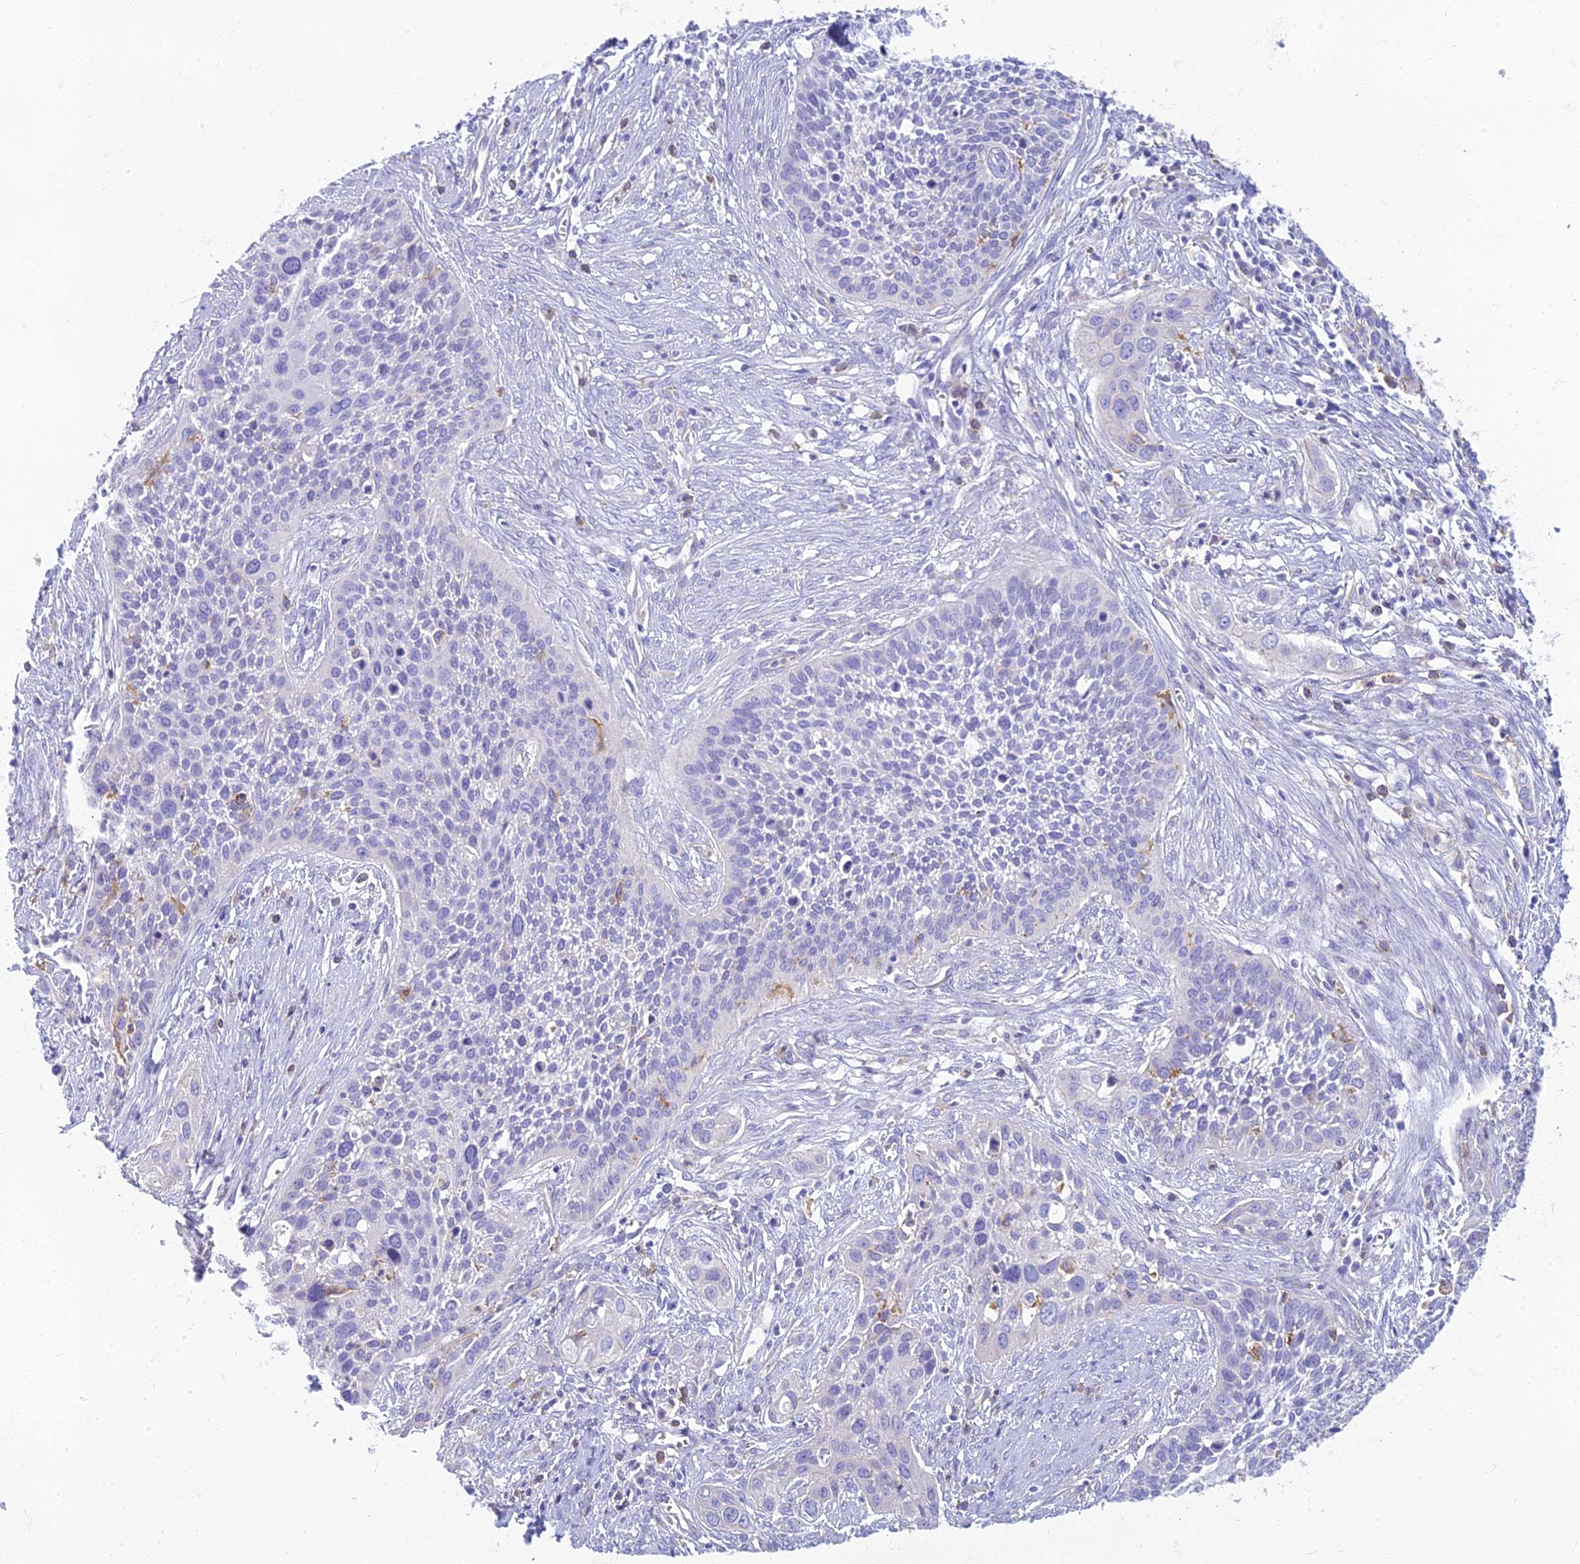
{"staining": {"intensity": "negative", "quantity": "none", "location": "none"}, "tissue": "cervical cancer", "cell_type": "Tumor cells", "image_type": "cancer", "snomed": [{"axis": "morphology", "description": "Squamous cell carcinoma, NOS"}, {"axis": "topography", "description": "Cervix"}], "caption": "A micrograph of cervical squamous cell carcinoma stained for a protein shows no brown staining in tumor cells.", "gene": "STRN4", "patient": {"sex": "female", "age": 34}}